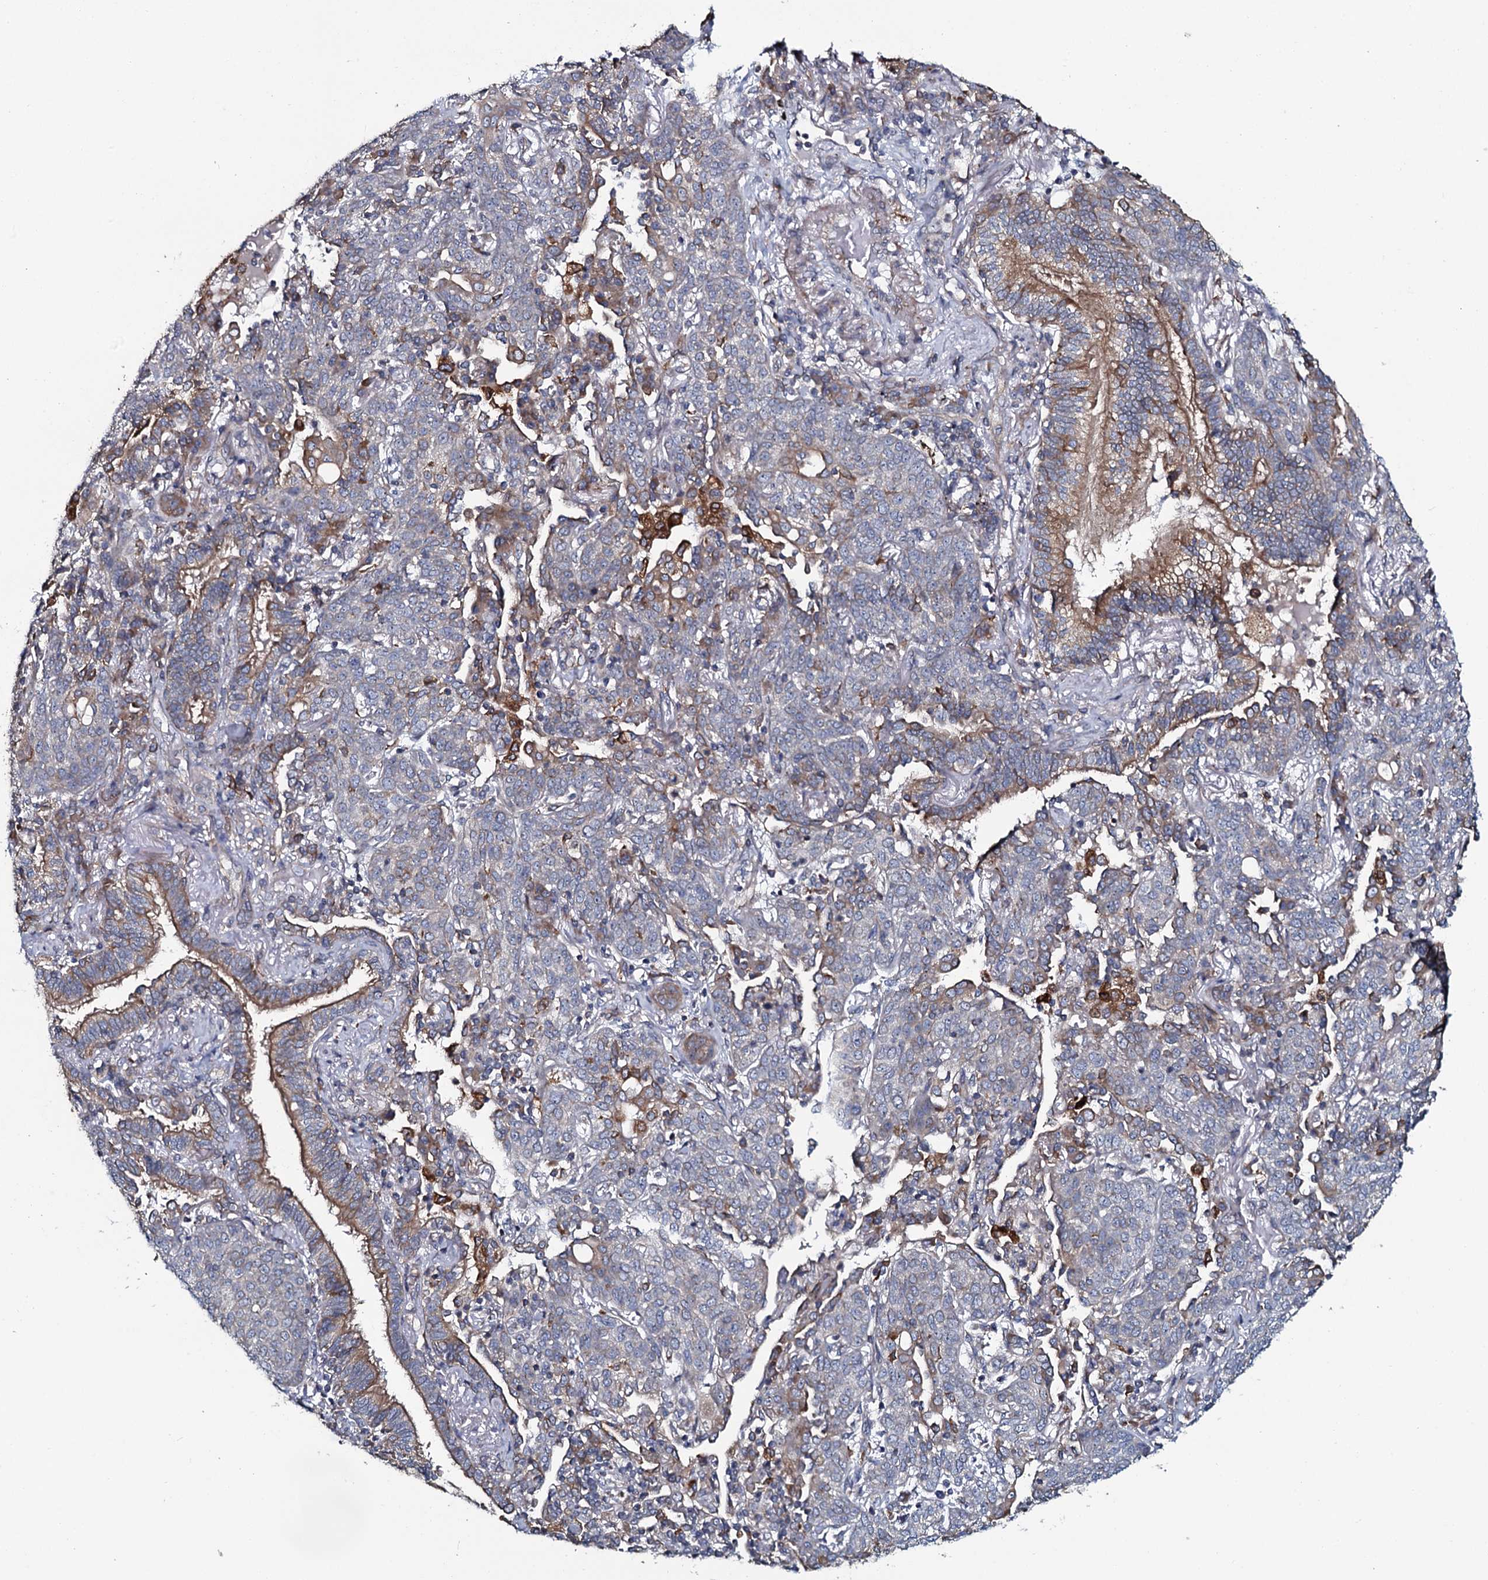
{"staining": {"intensity": "weak", "quantity": "25%-75%", "location": "cytoplasmic/membranous"}, "tissue": "lung cancer", "cell_type": "Tumor cells", "image_type": "cancer", "snomed": [{"axis": "morphology", "description": "Squamous cell carcinoma, NOS"}, {"axis": "topography", "description": "Lung"}], "caption": "Squamous cell carcinoma (lung) tissue shows weak cytoplasmic/membranous expression in about 25%-75% of tumor cells", "gene": "TMEM151A", "patient": {"sex": "female", "age": 70}}